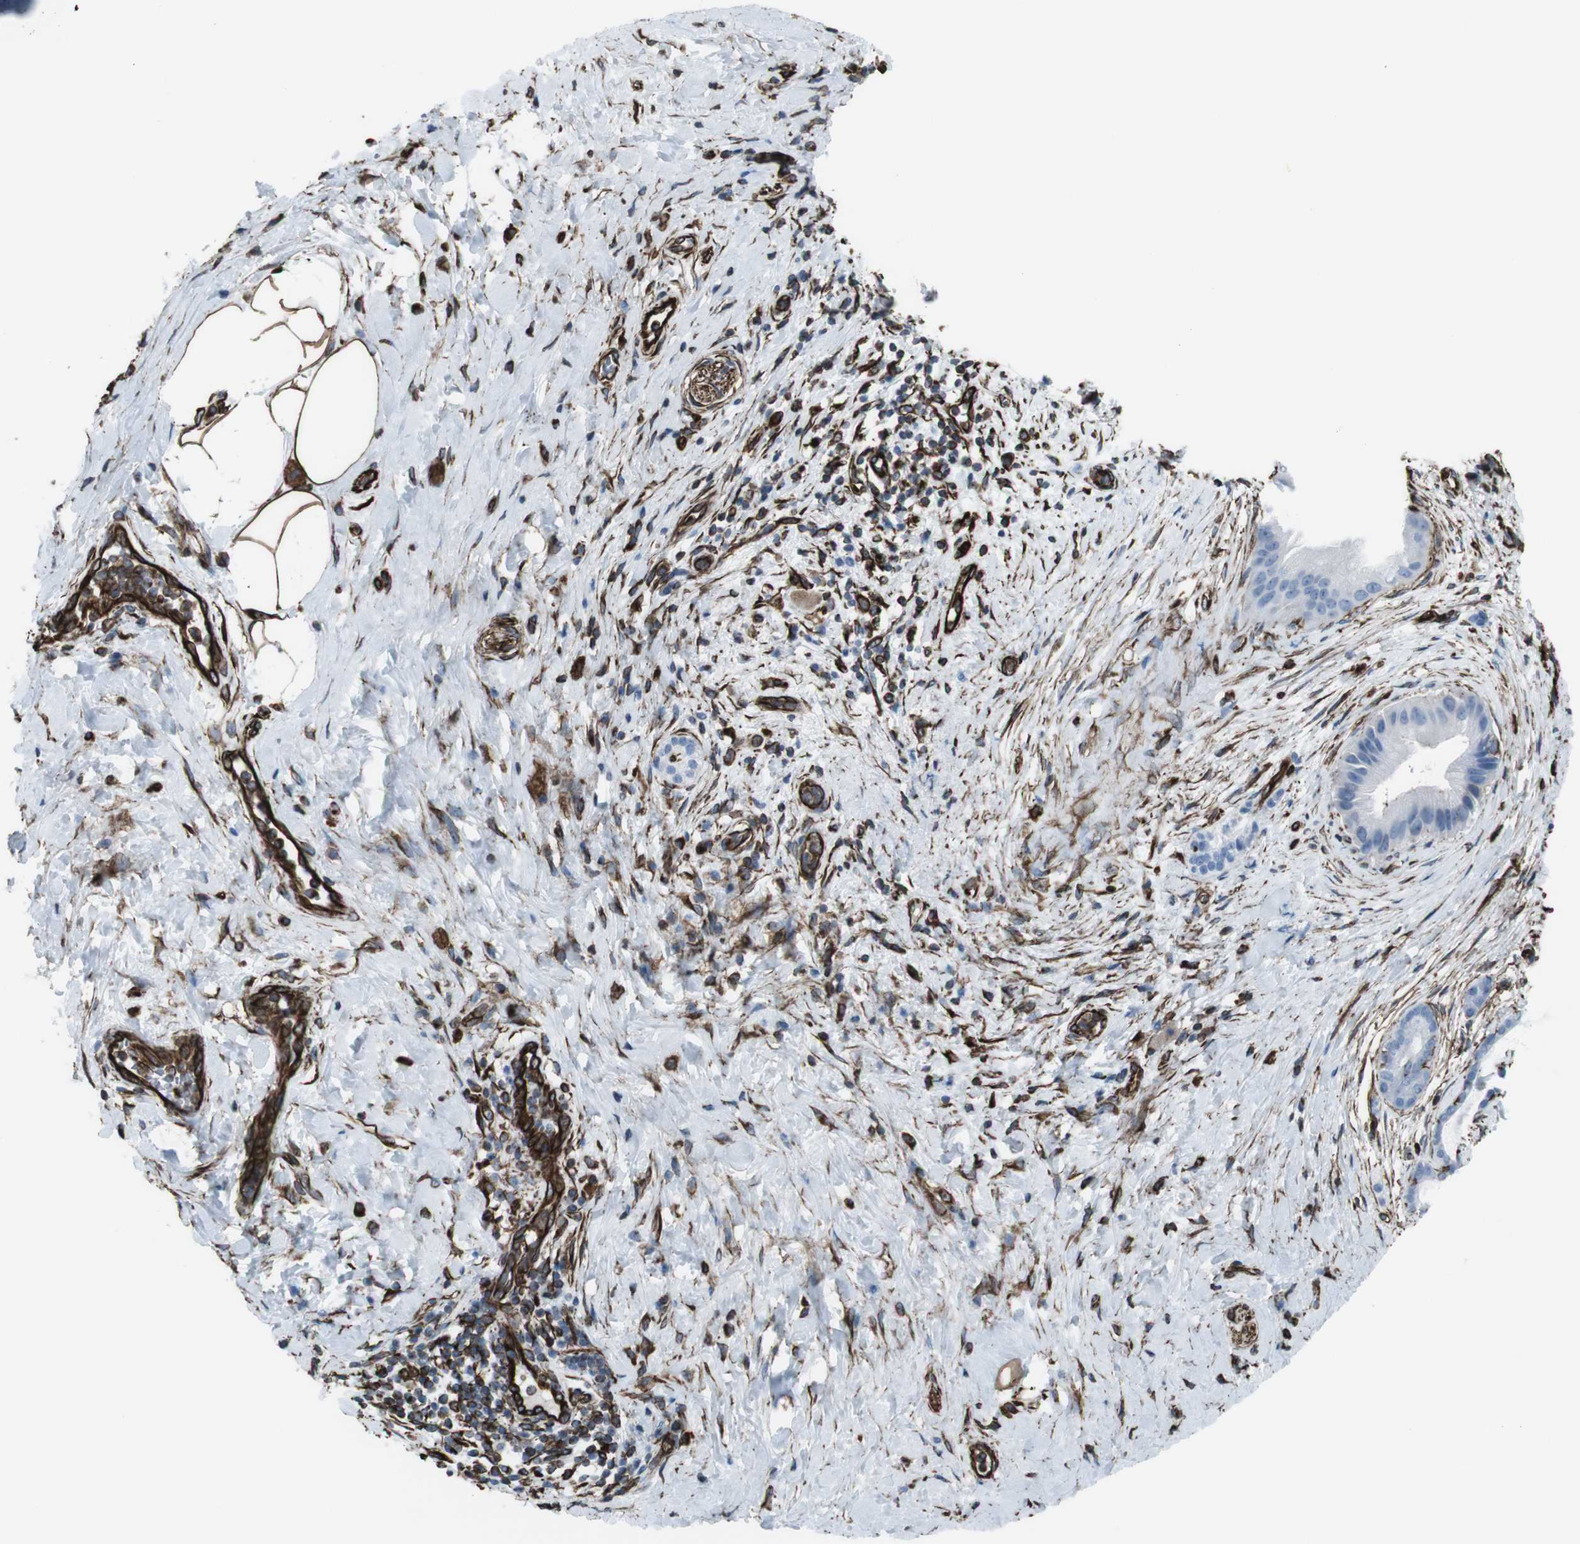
{"staining": {"intensity": "negative", "quantity": "none", "location": "none"}, "tissue": "pancreatic cancer", "cell_type": "Tumor cells", "image_type": "cancer", "snomed": [{"axis": "morphology", "description": "Adenocarcinoma, NOS"}, {"axis": "topography", "description": "Pancreas"}], "caption": "High magnification brightfield microscopy of adenocarcinoma (pancreatic) stained with DAB (brown) and counterstained with hematoxylin (blue): tumor cells show no significant positivity.", "gene": "ZDHHC6", "patient": {"sex": "male", "age": 55}}